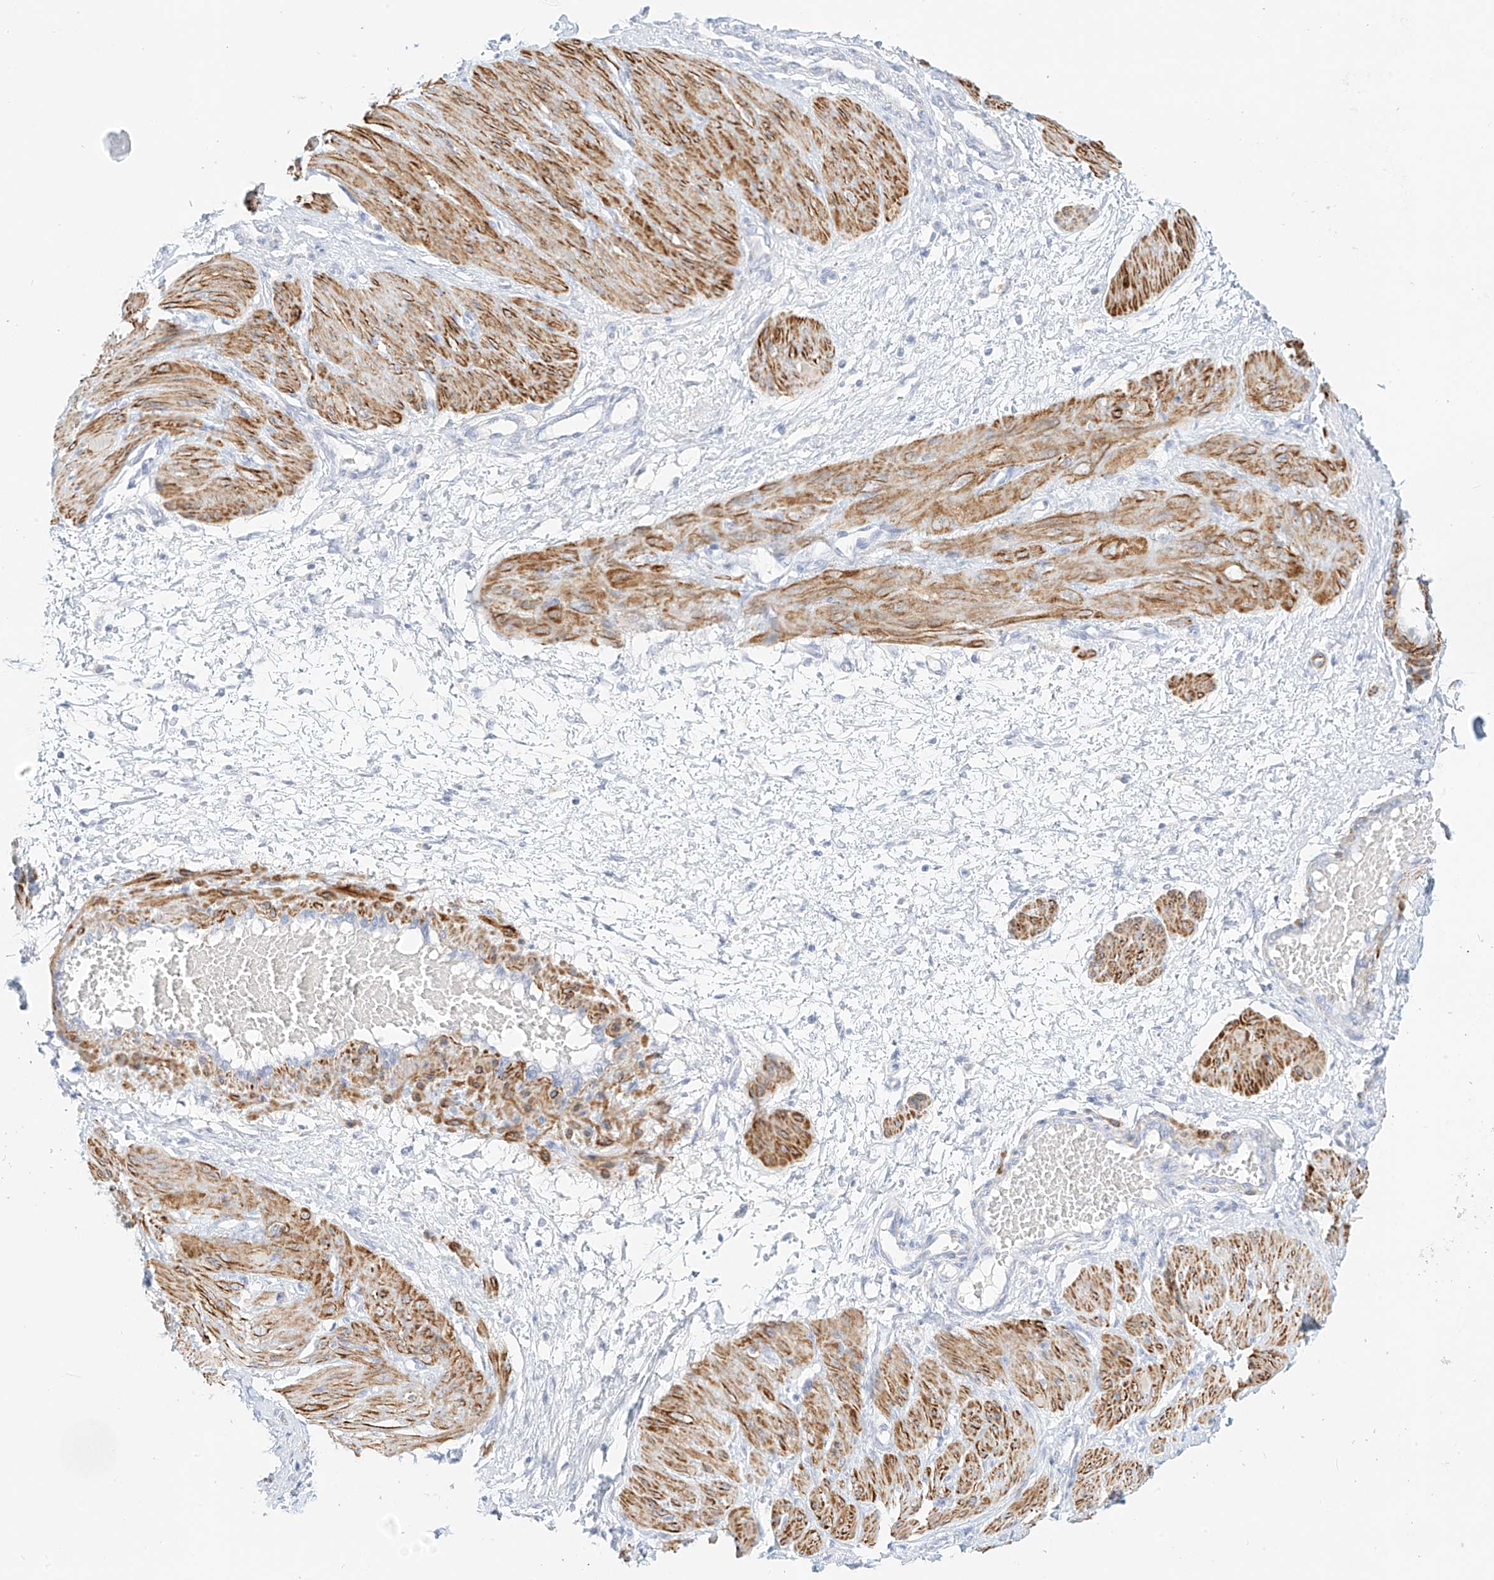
{"staining": {"intensity": "strong", "quantity": ">75%", "location": "cytoplasmic/membranous"}, "tissue": "smooth muscle", "cell_type": "Smooth muscle cells", "image_type": "normal", "snomed": [{"axis": "morphology", "description": "Normal tissue, NOS"}, {"axis": "topography", "description": "Endometrium"}], "caption": "This photomicrograph shows immunohistochemistry staining of unremarkable human smooth muscle, with high strong cytoplasmic/membranous staining in approximately >75% of smooth muscle cells.", "gene": "ST3GAL5", "patient": {"sex": "female", "age": 33}}